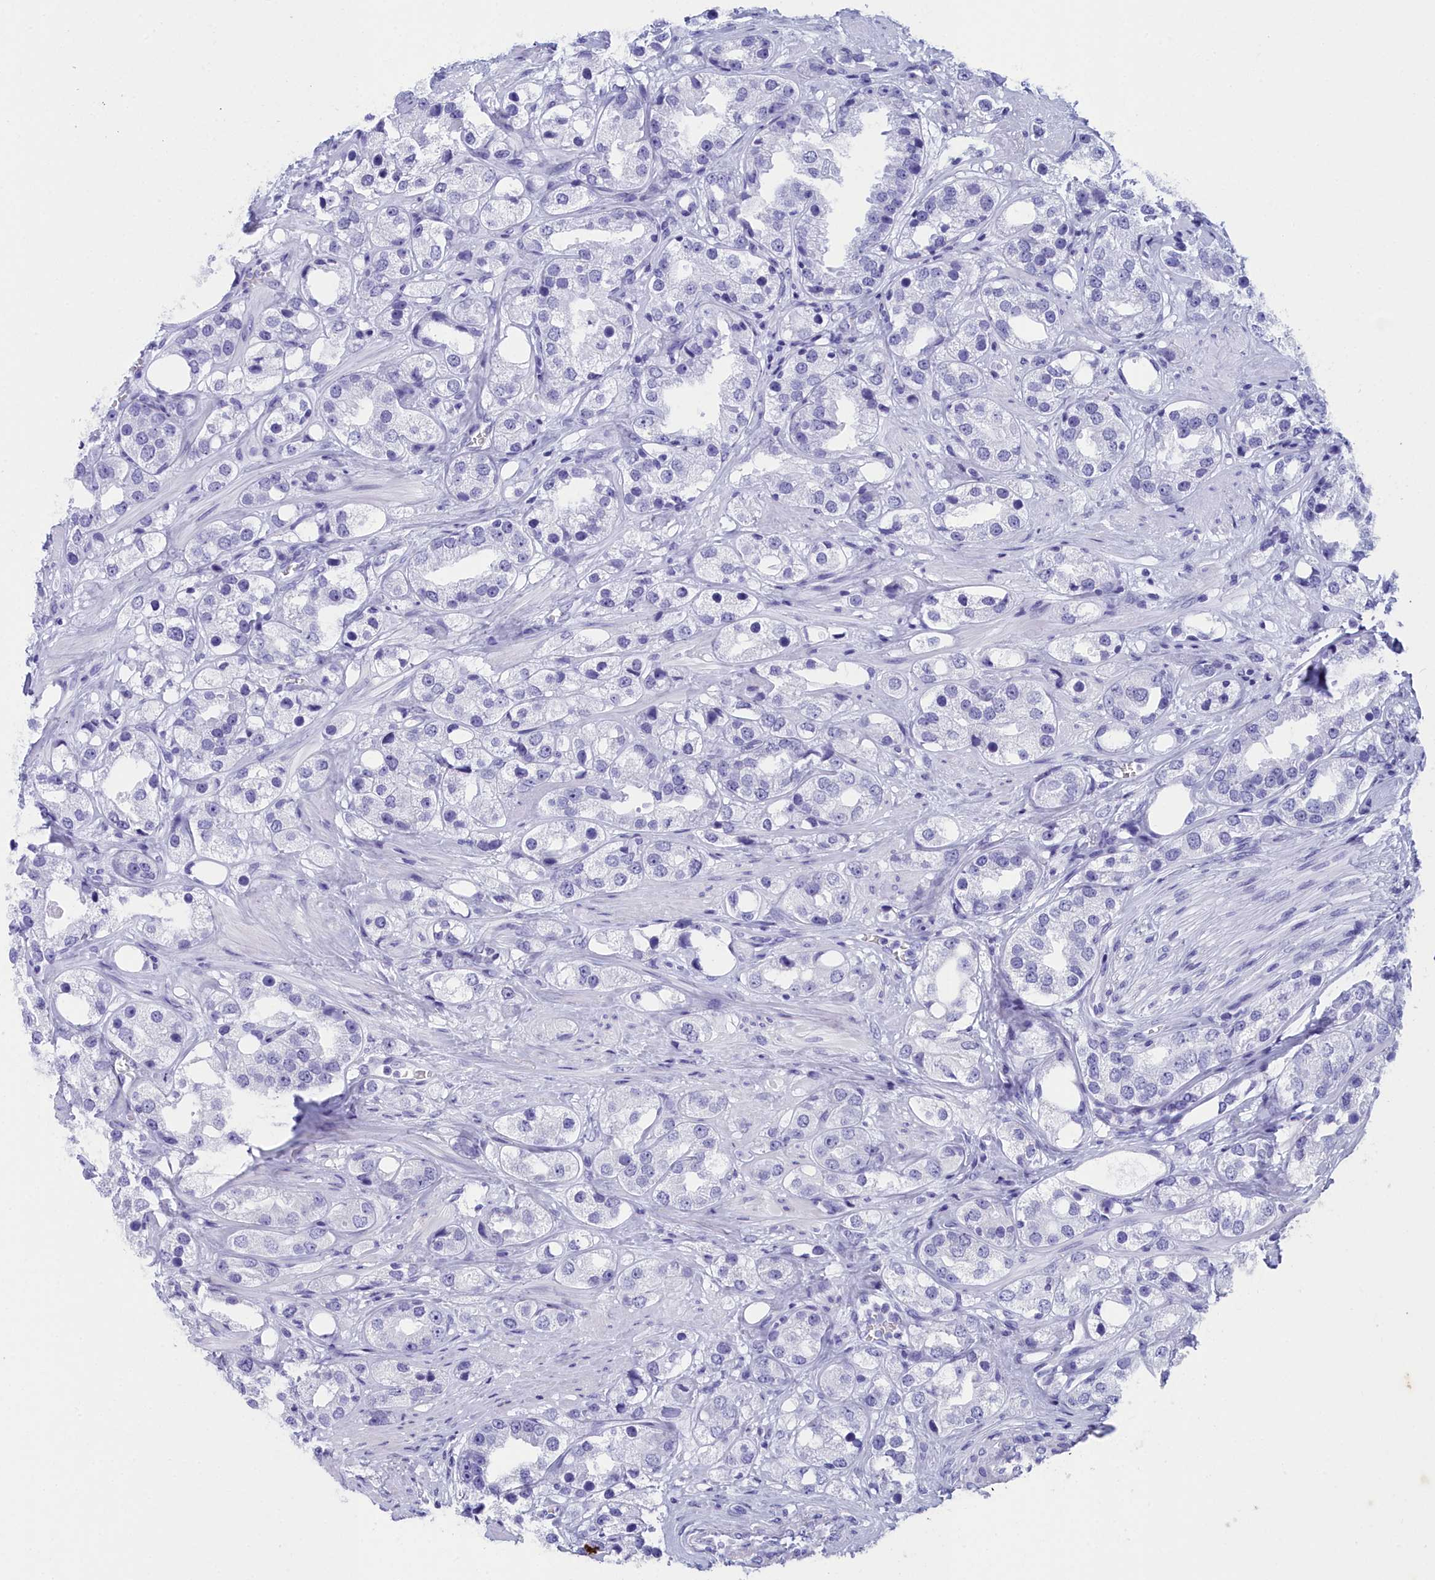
{"staining": {"intensity": "negative", "quantity": "none", "location": "none"}, "tissue": "prostate cancer", "cell_type": "Tumor cells", "image_type": "cancer", "snomed": [{"axis": "morphology", "description": "Adenocarcinoma, NOS"}, {"axis": "topography", "description": "Prostate"}], "caption": "Tumor cells show no significant positivity in prostate cancer (adenocarcinoma).", "gene": "CCDC97", "patient": {"sex": "male", "age": 79}}